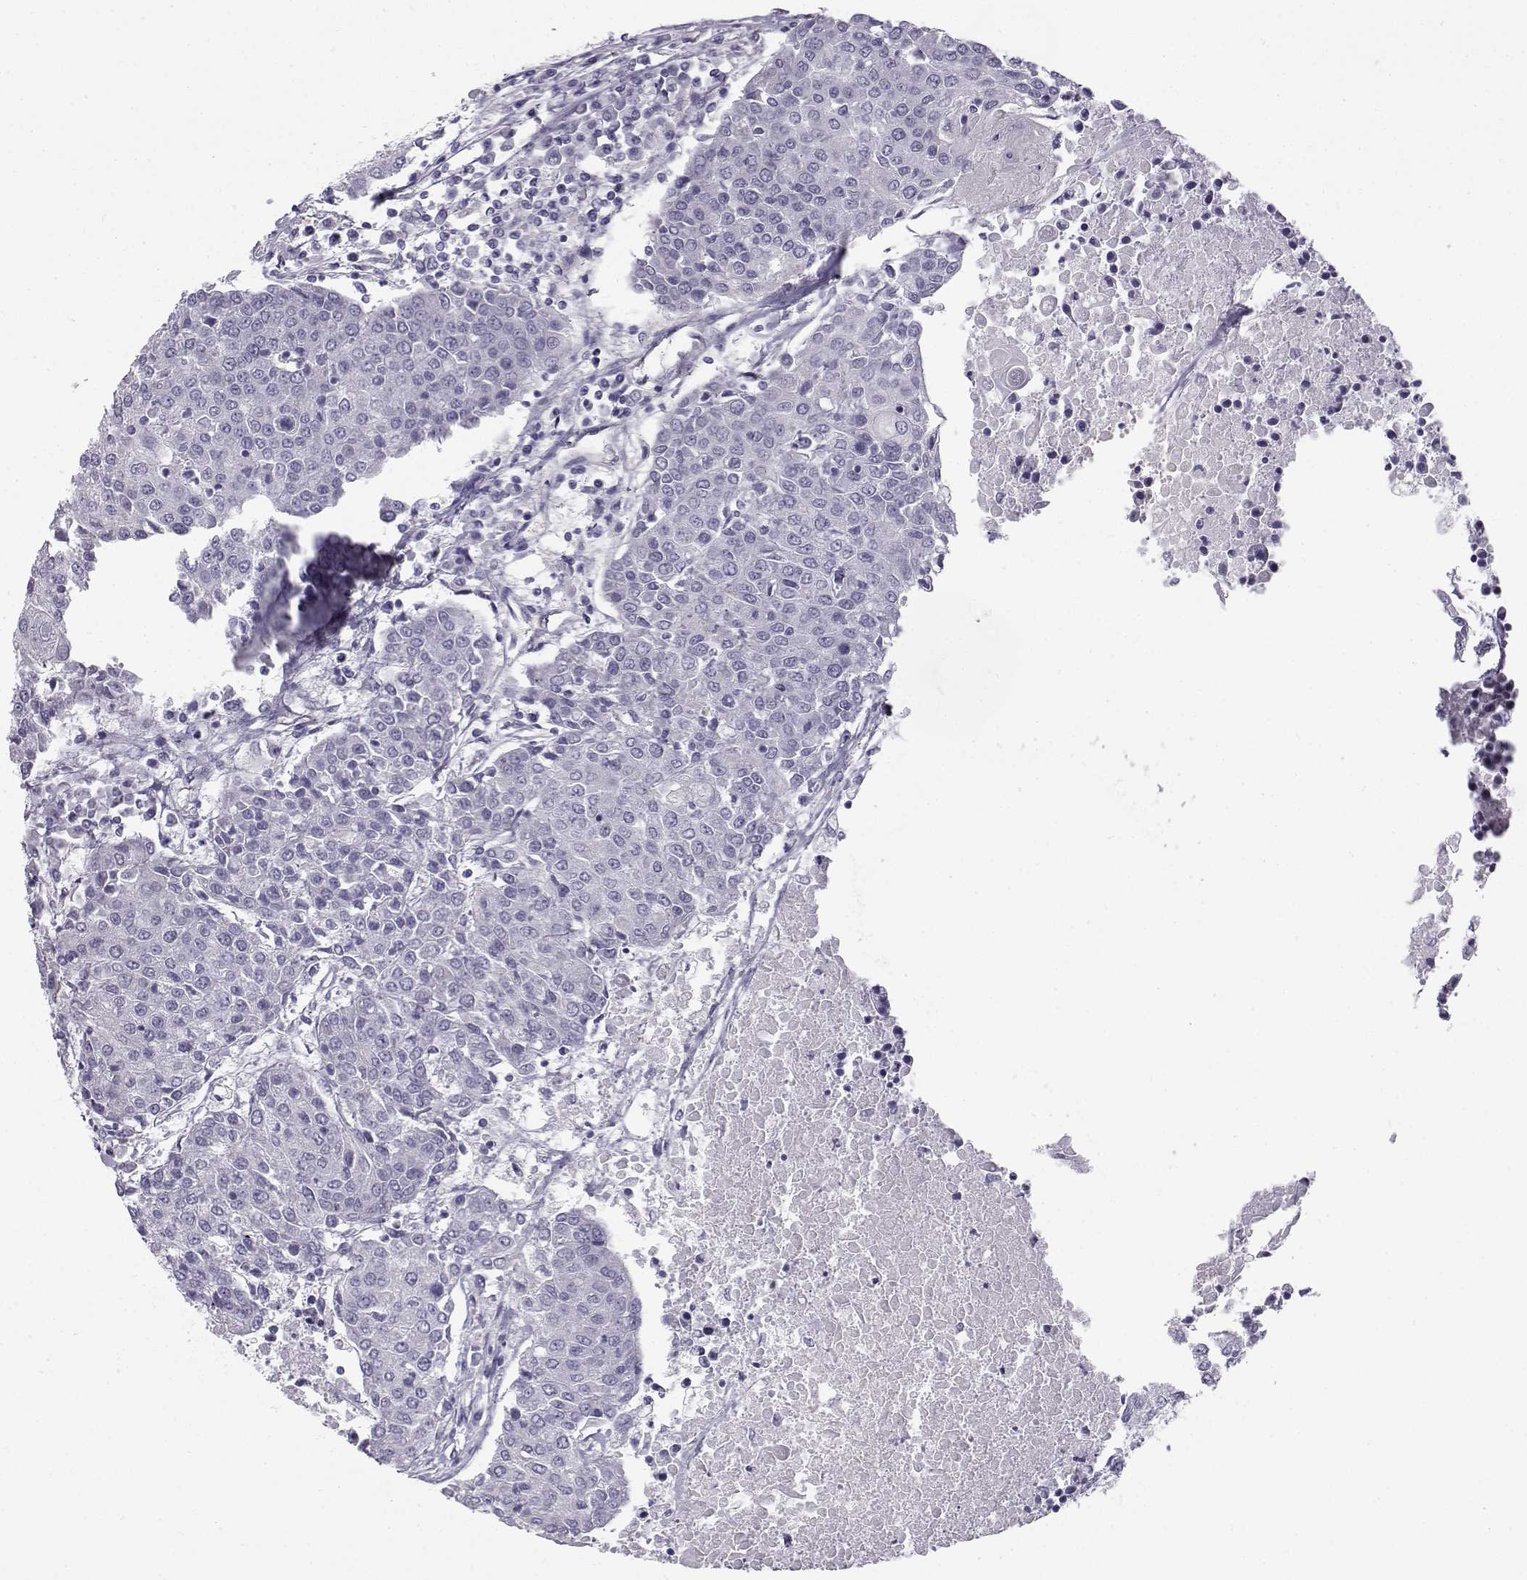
{"staining": {"intensity": "negative", "quantity": "none", "location": "none"}, "tissue": "urothelial cancer", "cell_type": "Tumor cells", "image_type": "cancer", "snomed": [{"axis": "morphology", "description": "Urothelial carcinoma, High grade"}, {"axis": "topography", "description": "Urinary bladder"}], "caption": "Immunohistochemistry photomicrograph of neoplastic tissue: human urothelial cancer stained with DAB (3,3'-diaminobenzidine) displays no significant protein expression in tumor cells.", "gene": "KCNMB4", "patient": {"sex": "female", "age": 85}}